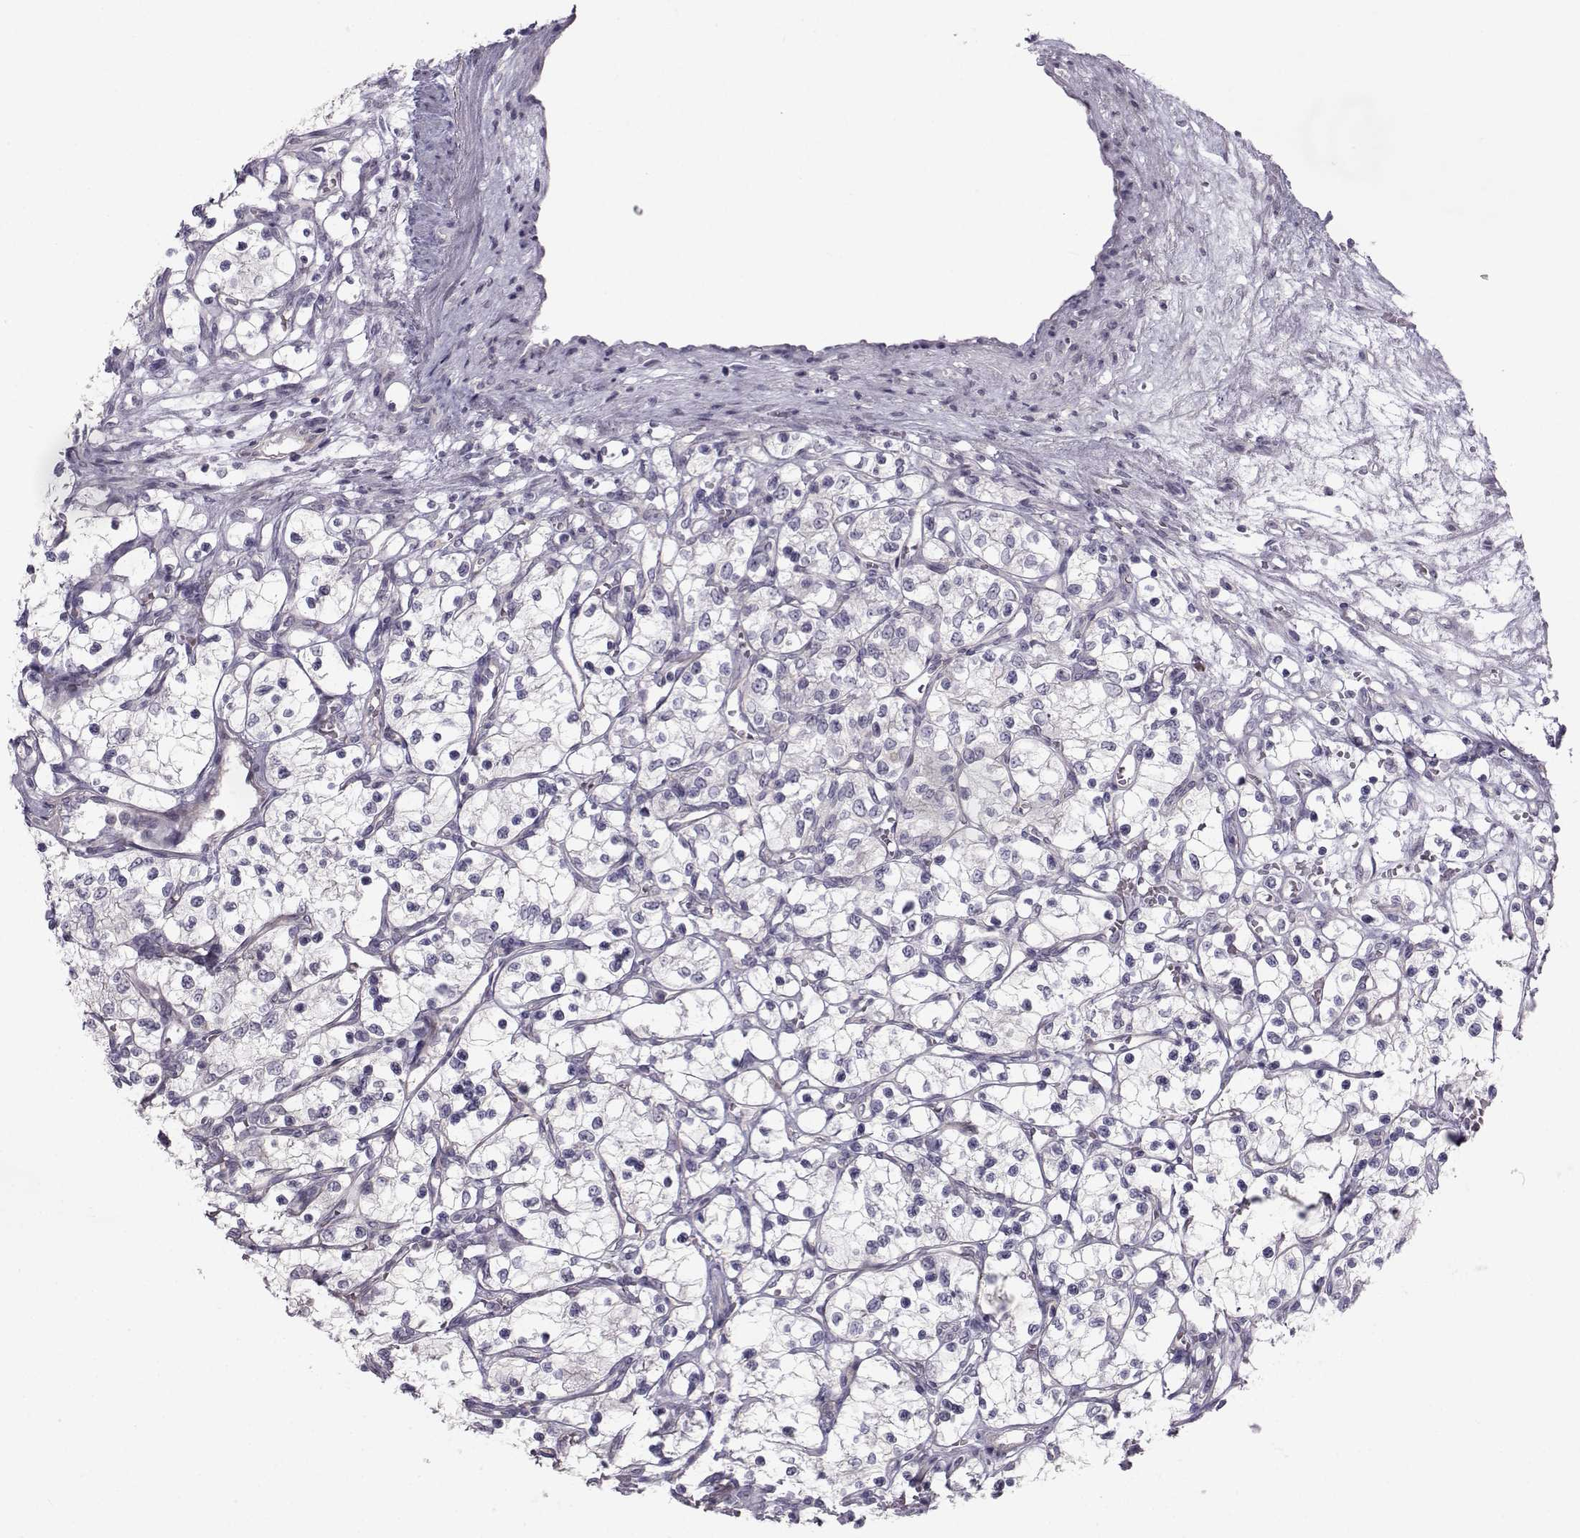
{"staining": {"intensity": "negative", "quantity": "none", "location": "none"}, "tissue": "renal cancer", "cell_type": "Tumor cells", "image_type": "cancer", "snomed": [{"axis": "morphology", "description": "Adenocarcinoma, NOS"}, {"axis": "topography", "description": "Kidney"}], "caption": "Image shows no protein staining in tumor cells of renal cancer (adenocarcinoma) tissue.", "gene": "GARIN3", "patient": {"sex": "female", "age": 69}}